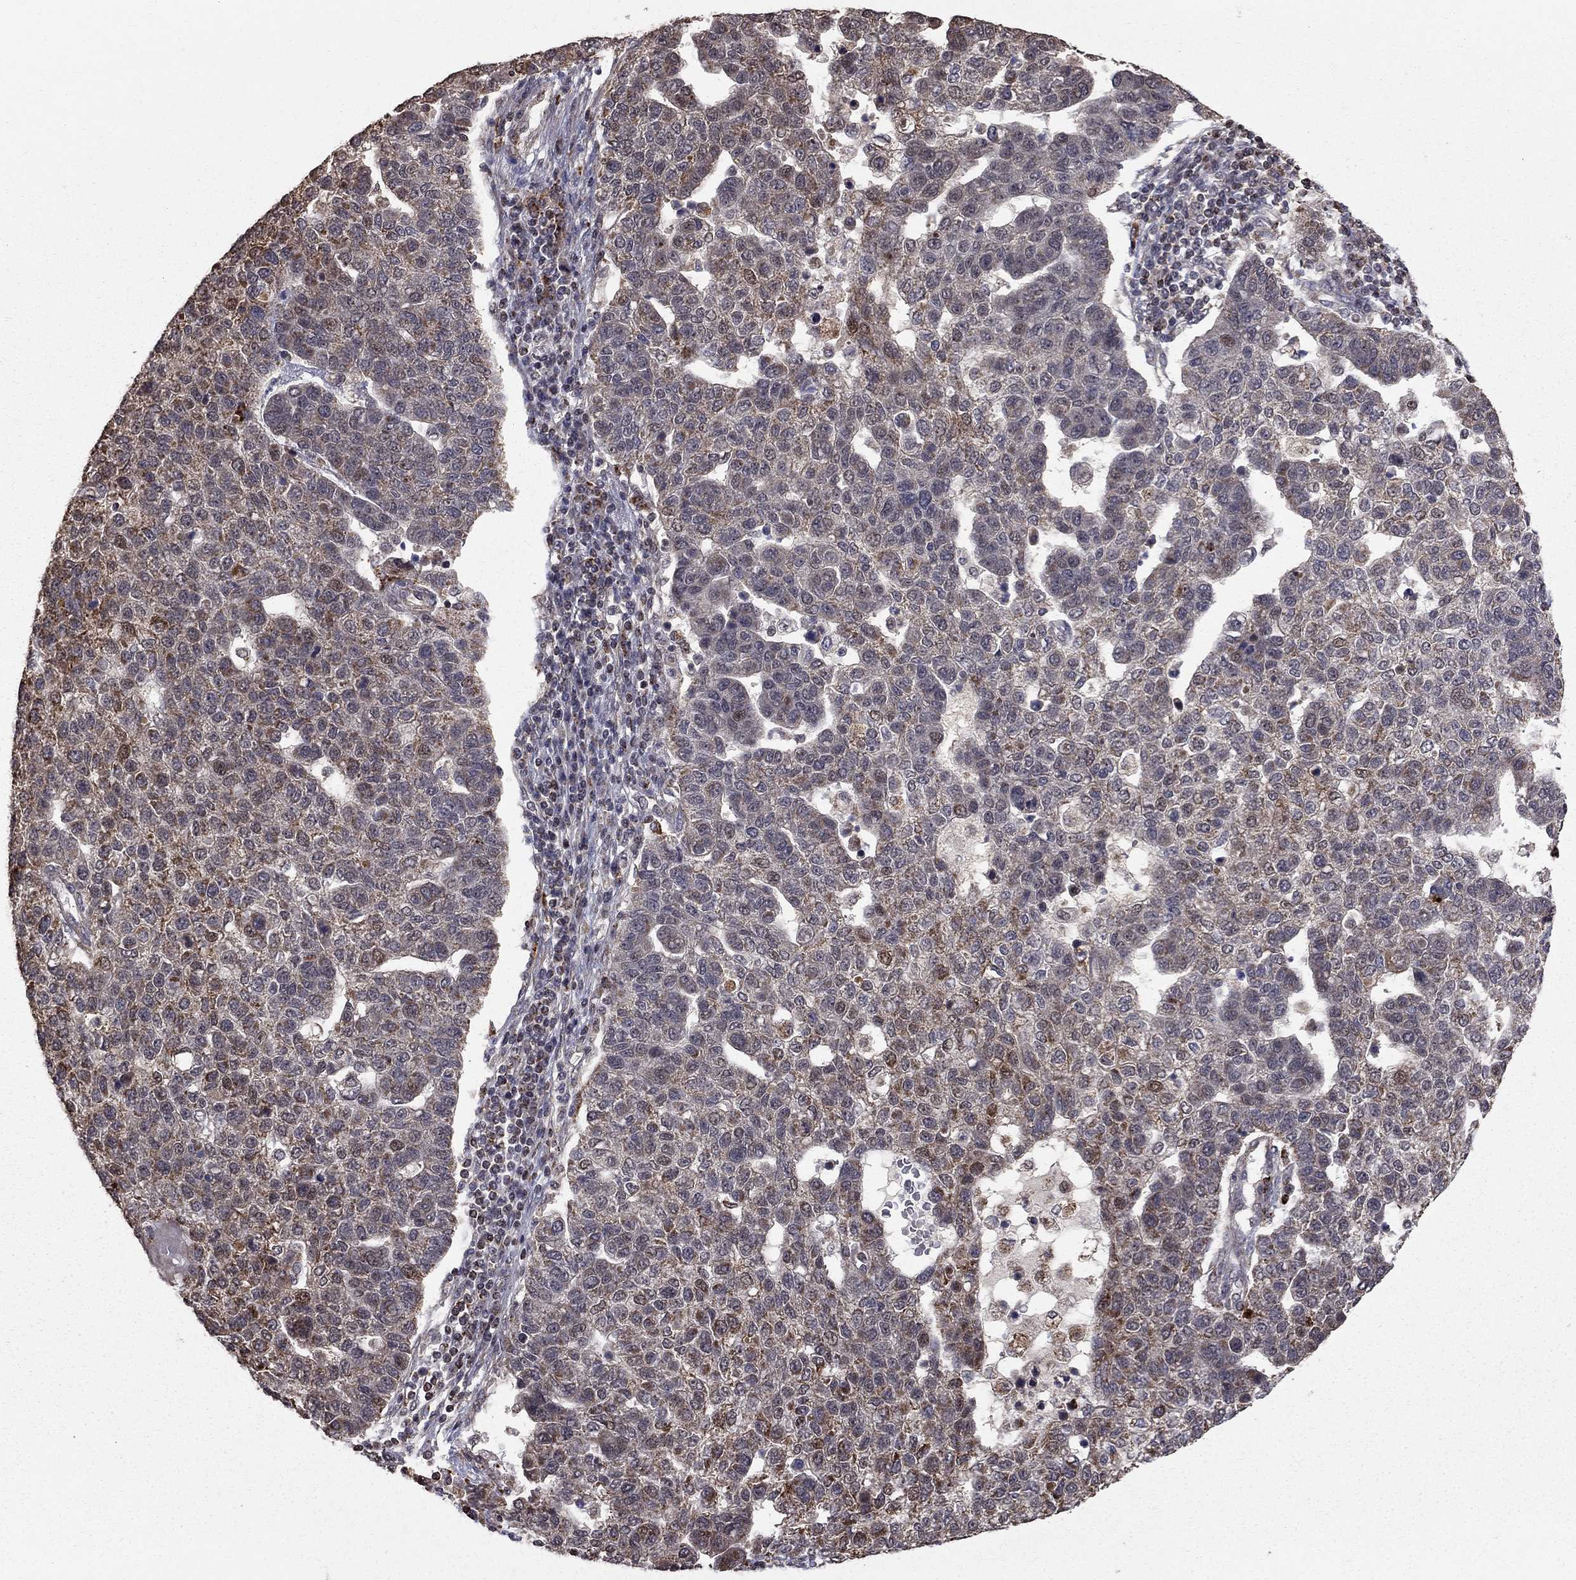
{"staining": {"intensity": "negative", "quantity": "none", "location": "none"}, "tissue": "pancreatic cancer", "cell_type": "Tumor cells", "image_type": "cancer", "snomed": [{"axis": "morphology", "description": "Adenocarcinoma, NOS"}, {"axis": "topography", "description": "Pancreas"}], "caption": "Immunohistochemistry image of neoplastic tissue: pancreatic cancer (adenocarcinoma) stained with DAB reveals no significant protein positivity in tumor cells. The staining is performed using DAB (3,3'-diaminobenzidine) brown chromogen with nuclei counter-stained in using hematoxylin.", "gene": "ACOT13", "patient": {"sex": "female", "age": 61}}